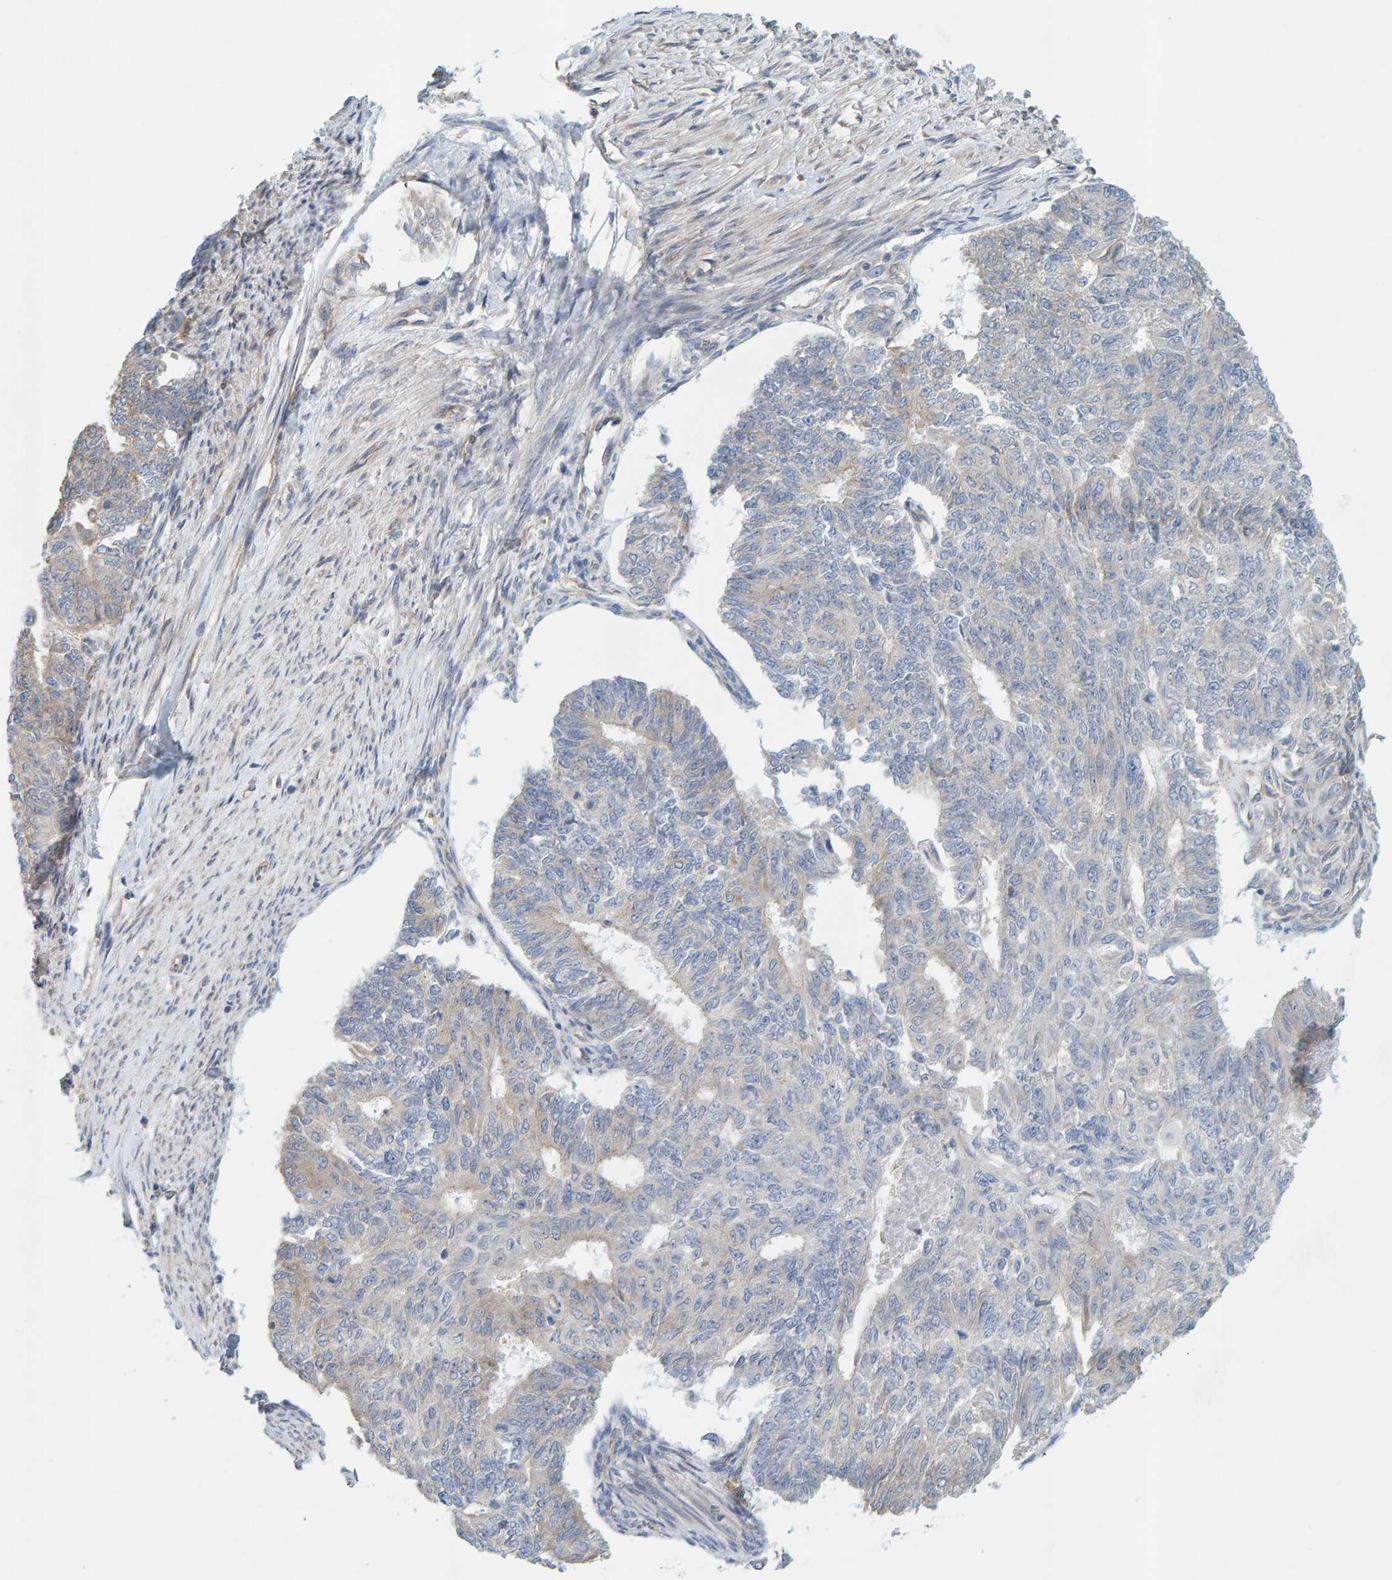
{"staining": {"intensity": "negative", "quantity": "none", "location": "none"}, "tissue": "endometrial cancer", "cell_type": "Tumor cells", "image_type": "cancer", "snomed": [{"axis": "morphology", "description": "Adenocarcinoma, NOS"}, {"axis": "topography", "description": "Endometrium"}], "caption": "Protein analysis of adenocarcinoma (endometrial) displays no significant positivity in tumor cells.", "gene": "PRKD2", "patient": {"sex": "female", "age": 32}}